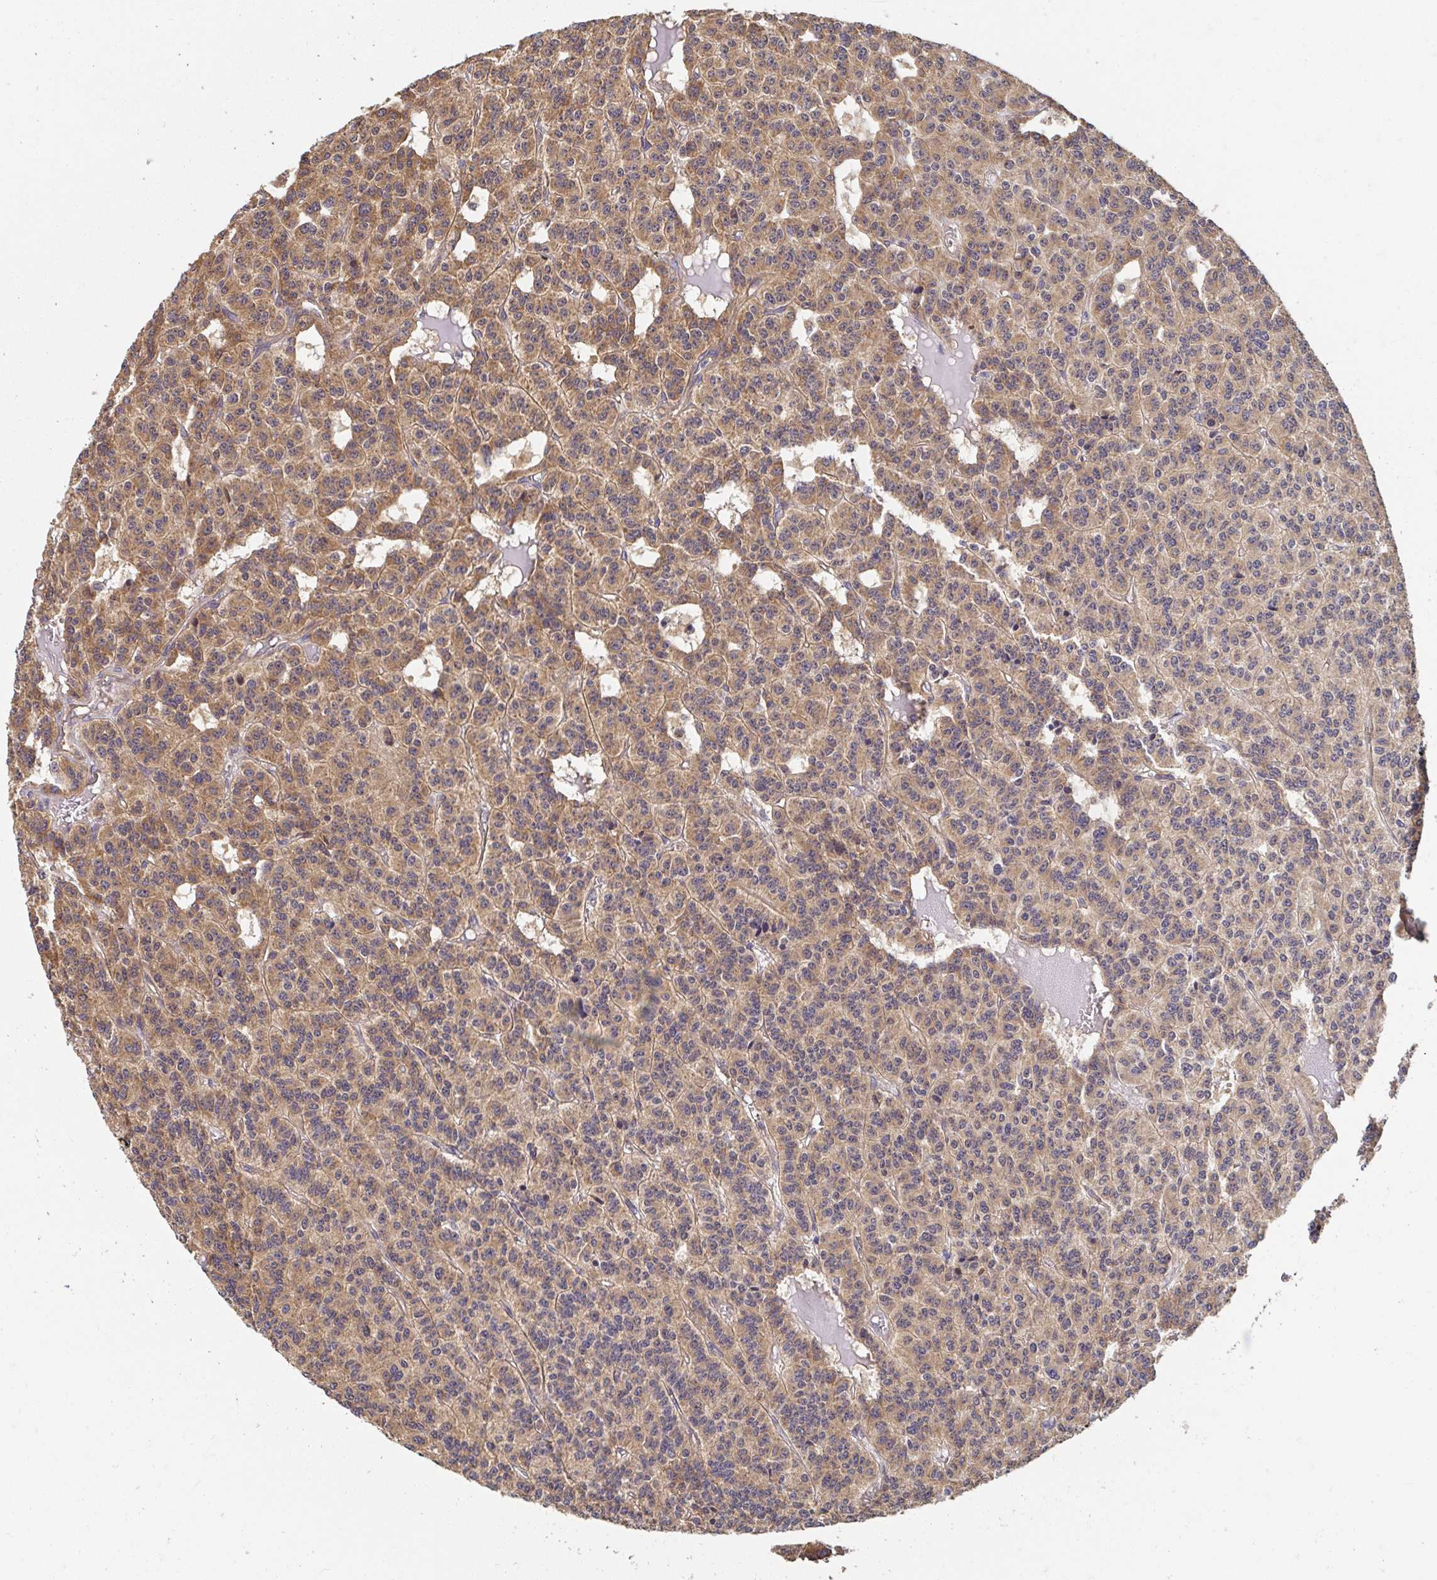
{"staining": {"intensity": "moderate", "quantity": ">75%", "location": "cytoplasmic/membranous"}, "tissue": "carcinoid", "cell_type": "Tumor cells", "image_type": "cancer", "snomed": [{"axis": "morphology", "description": "Carcinoid, malignant, NOS"}, {"axis": "topography", "description": "Lung"}], "caption": "IHC of human malignant carcinoid reveals medium levels of moderate cytoplasmic/membranous positivity in about >75% of tumor cells.", "gene": "APBB1", "patient": {"sex": "female", "age": 71}}